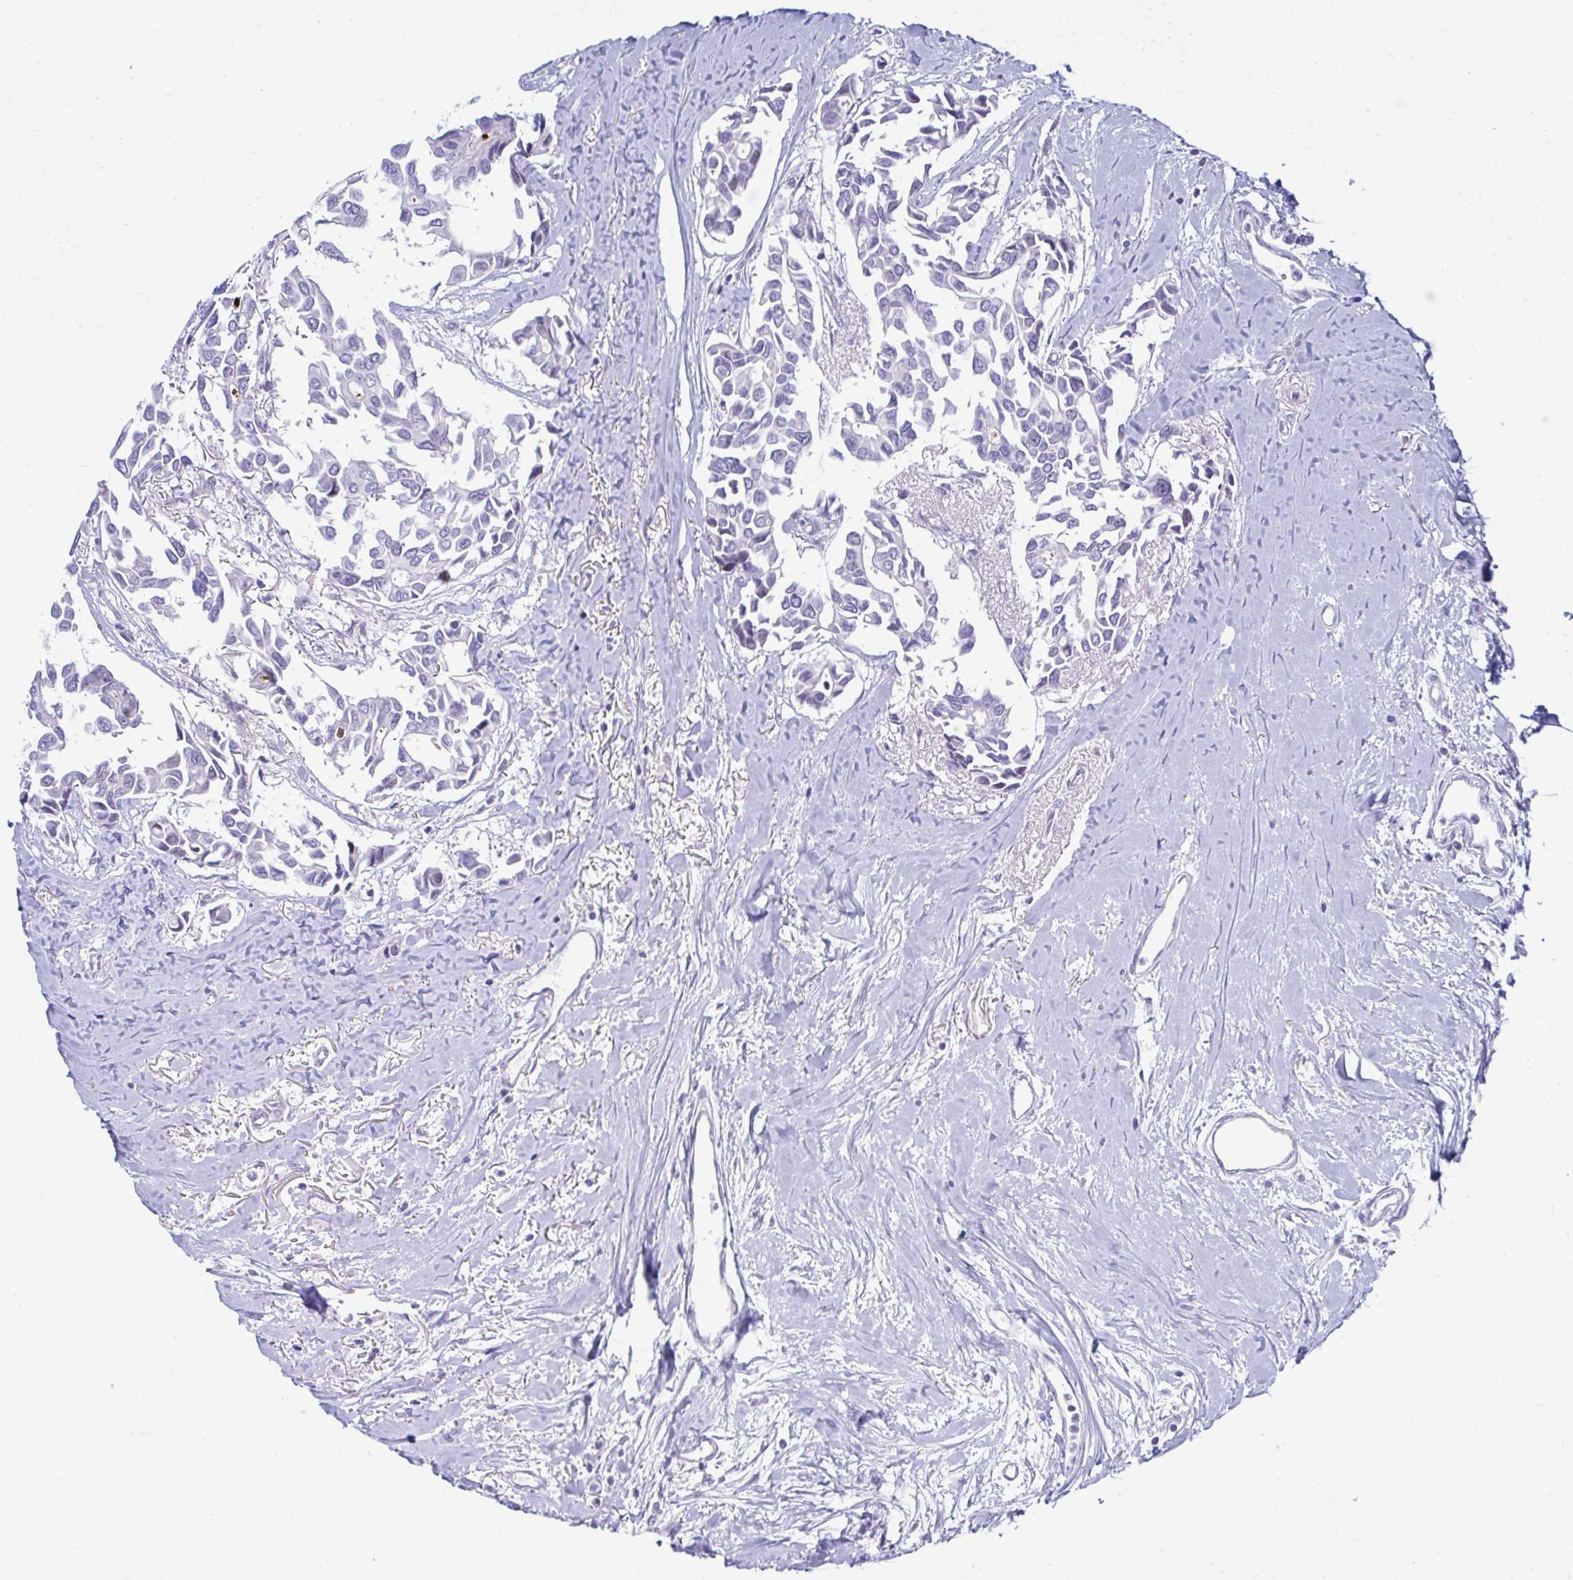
{"staining": {"intensity": "negative", "quantity": "none", "location": "none"}, "tissue": "breast cancer", "cell_type": "Tumor cells", "image_type": "cancer", "snomed": [{"axis": "morphology", "description": "Duct carcinoma"}, {"axis": "topography", "description": "Breast"}], "caption": "Breast cancer was stained to show a protein in brown. There is no significant positivity in tumor cells. (Brightfield microscopy of DAB (3,3'-diaminobenzidine) immunohistochemistry (IHC) at high magnification).", "gene": "CENPQ", "patient": {"sex": "female", "age": 54}}